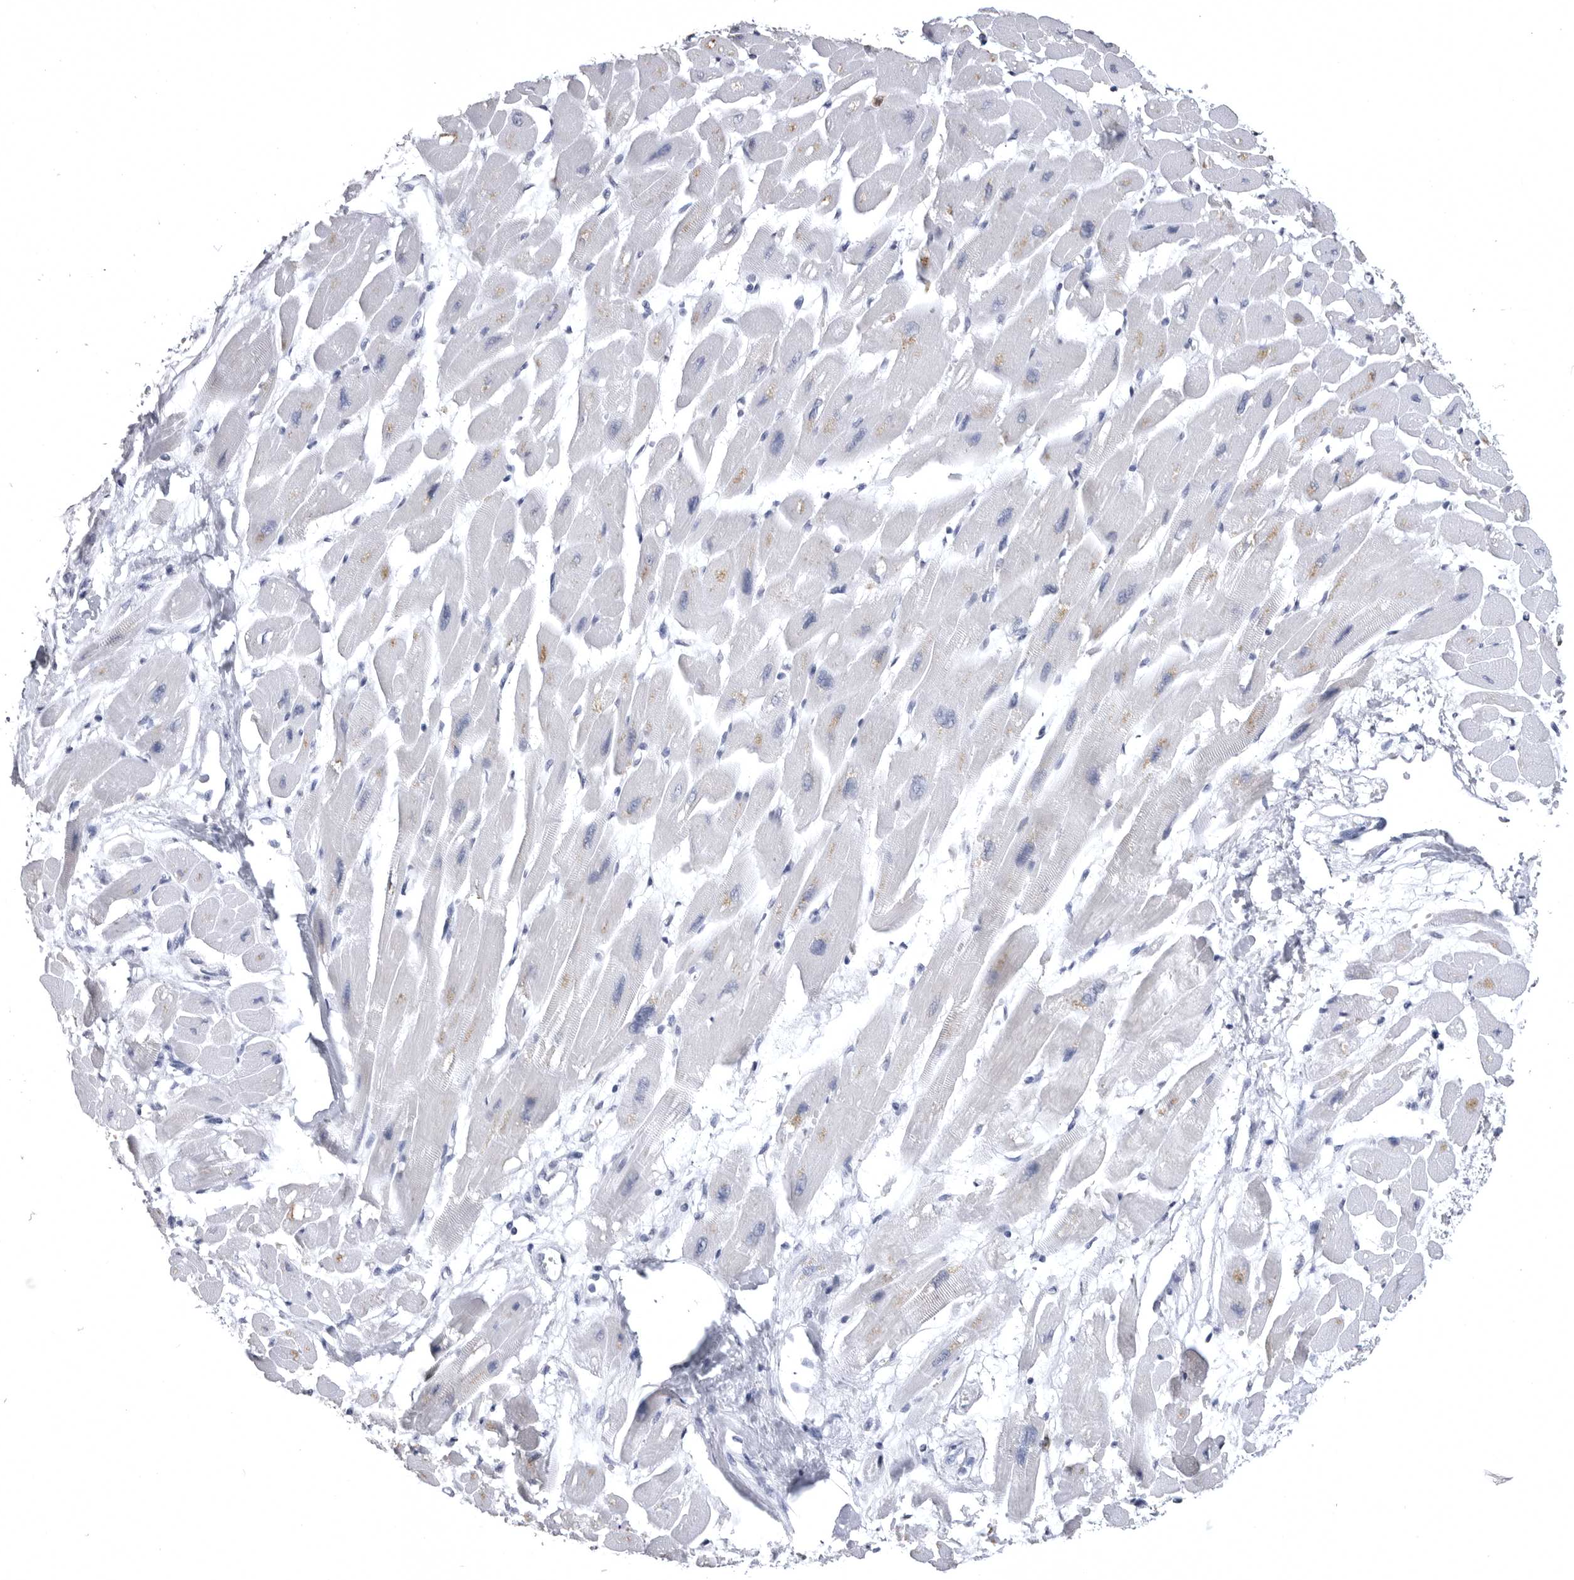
{"staining": {"intensity": "negative", "quantity": "none", "location": "none"}, "tissue": "heart muscle", "cell_type": "Cardiomyocytes", "image_type": "normal", "snomed": [{"axis": "morphology", "description": "Normal tissue, NOS"}, {"axis": "topography", "description": "Heart"}], "caption": "An IHC histopathology image of unremarkable heart muscle is shown. There is no staining in cardiomyocytes of heart muscle. The staining was performed using DAB (3,3'-diaminobenzidine) to visualize the protein expression in brown, while the nuclei were stained in blue with hematoxylin (Magnification: 20x).", "gene": "STAP2", "patient": {"sex": "female", "age": 54}}